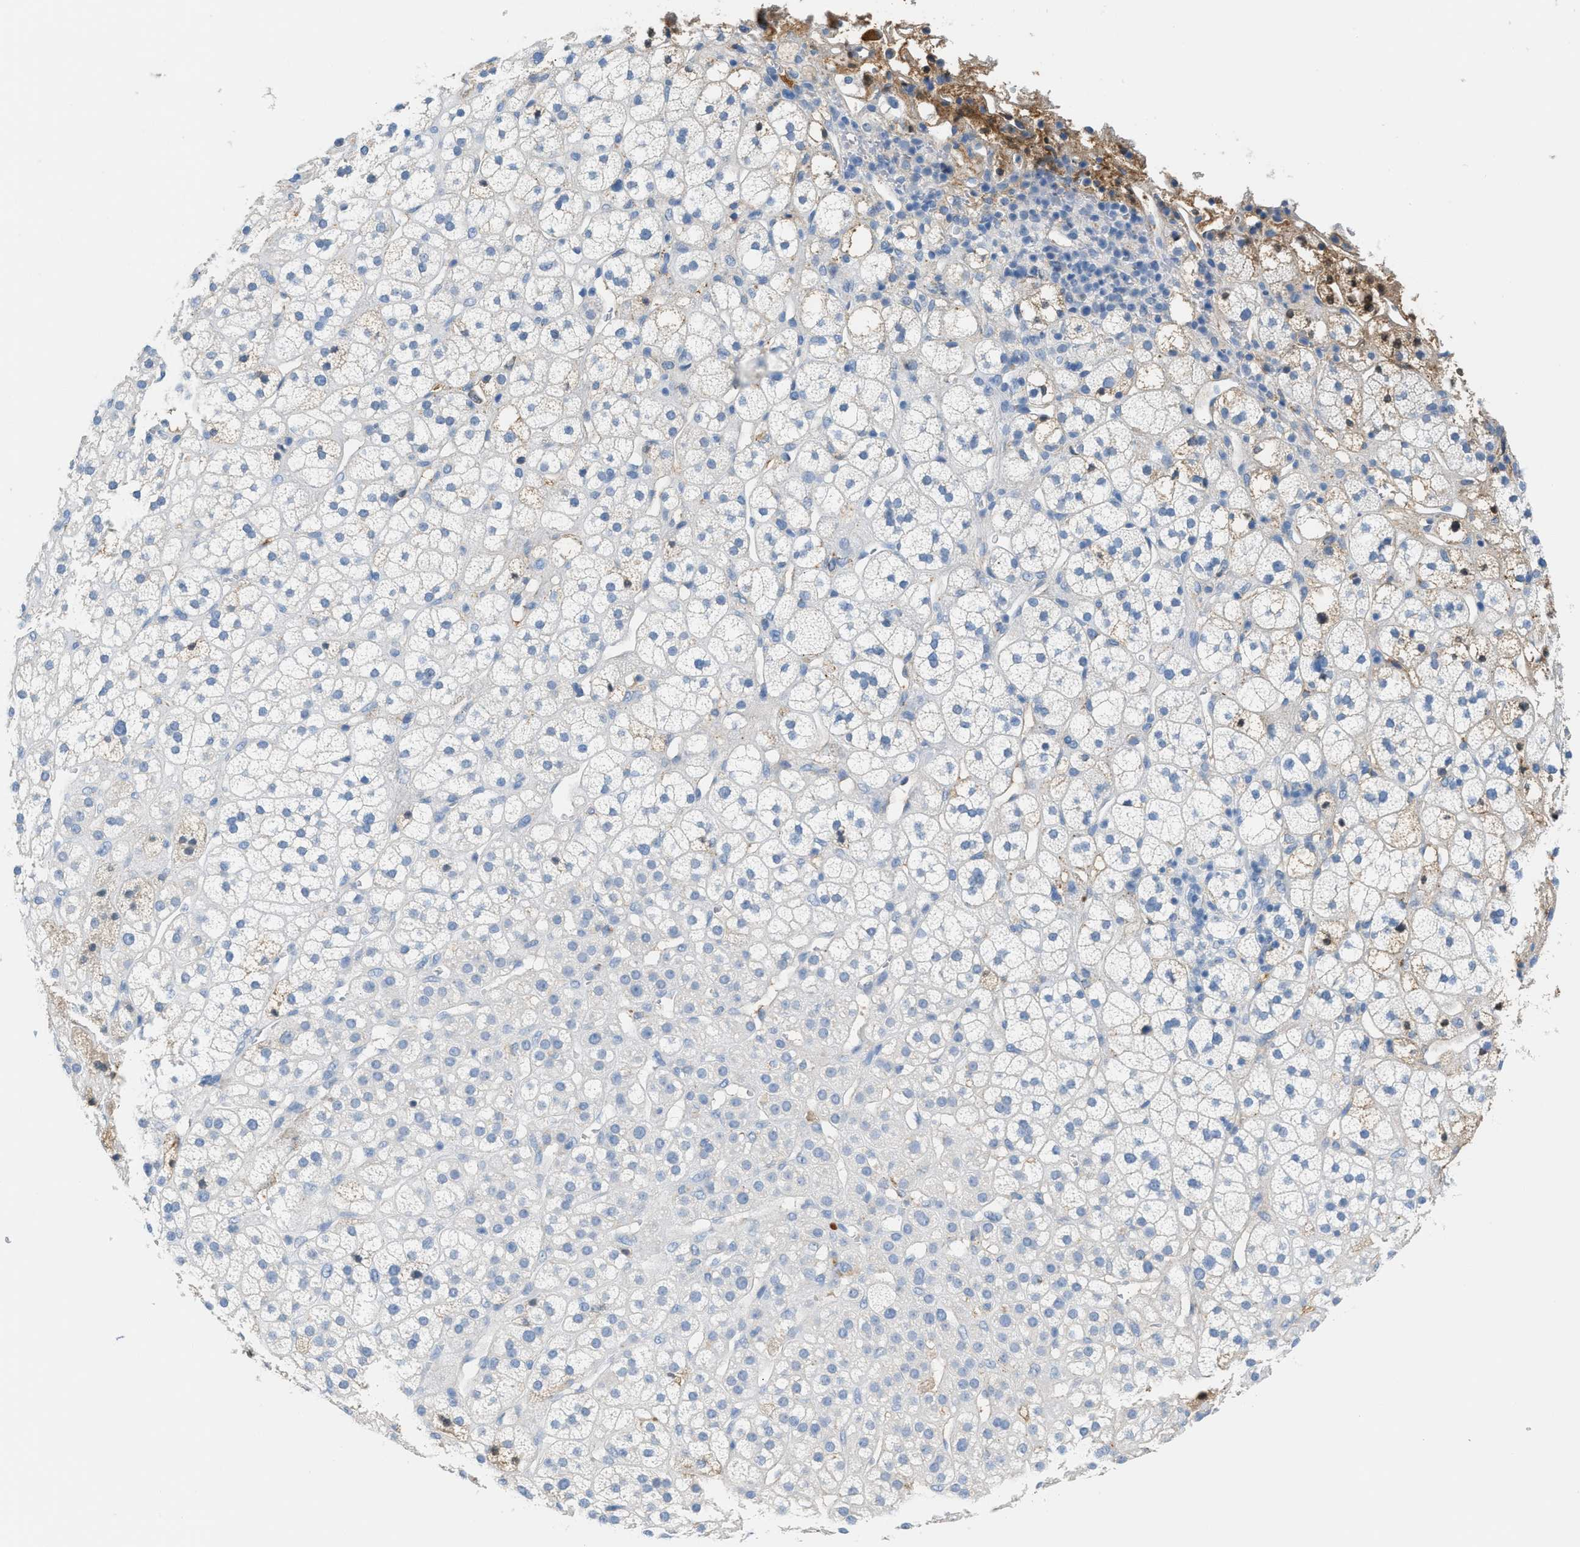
{"staining": {"intensity": "moderate", "quantity": "<25%", "location": "cytoplasmic/membranous"}, "tissue": "adrenal gland", "cell_type": "Glandular cells", "image_type": "normal", "snomed": [{"axis": "morphology", "description": "Normal tissue, NOS"}, {"axis": "topography", "description": "Adrenal gland"}], "caption": "Immunohistochemical staining of unremarkable adrenal gland demonstrates <25% levels of moderate cytoplasmic/membranous protein expression in approximately <25% of glandular cells.", "gene": "CFI", "patient": {"sex": "male", "age": 56}}